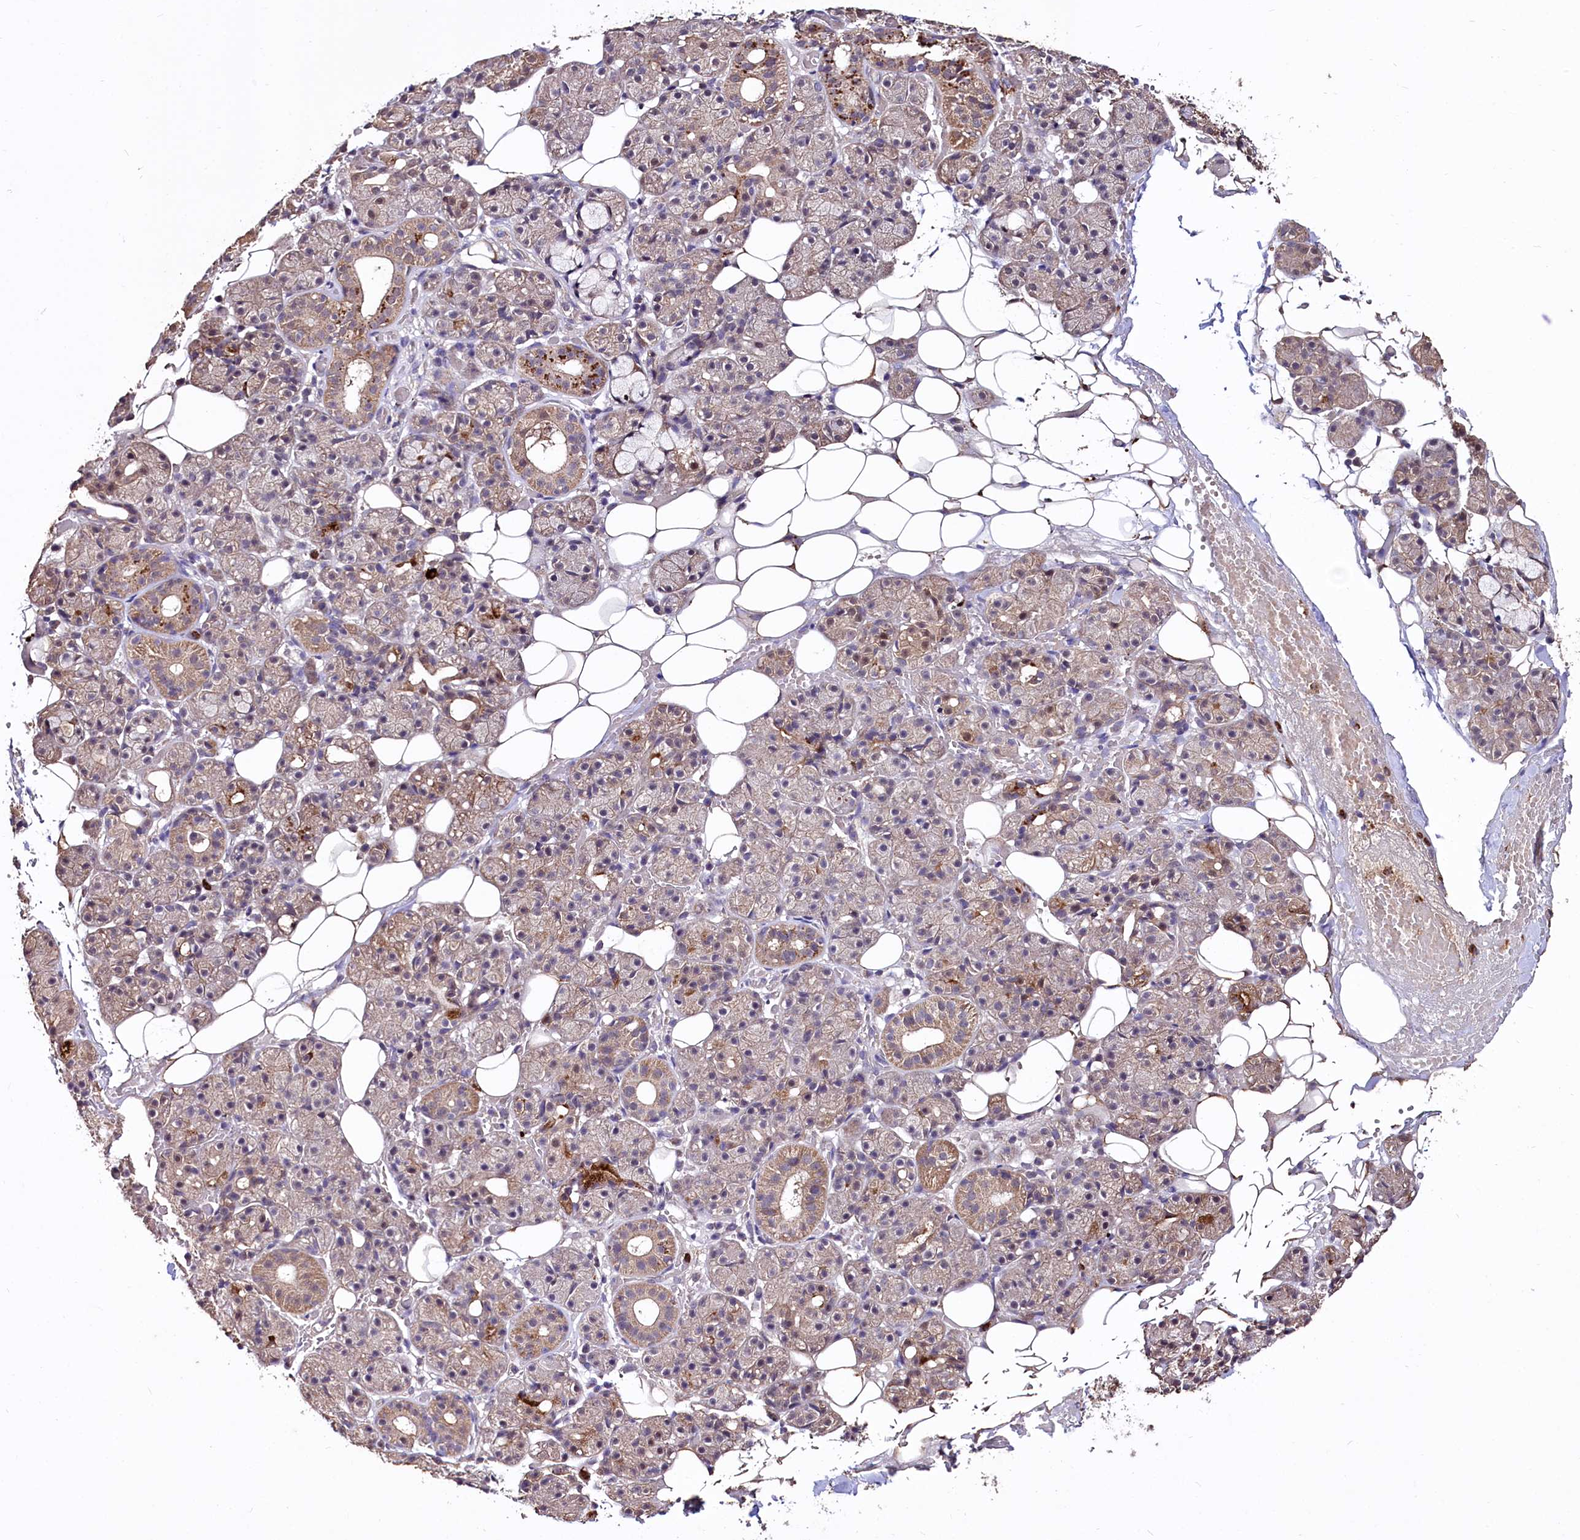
{"staining": {"intensity": "moderate", "quantity": "<25%", "location": "cytoplasmic/membranous"}, "tissue": "salivary gland", "cell_type": "Glandular cells", "image_type": "normal", "snomed": [{"axis": "morphology", "description": "Normal tissue, NOS"}, {"axis": "topography", "description": "Salivary gland"}], "caption": "An IHC micrograph of benign tissue is shown. Protein staining in brown shows moderate cytoplasmic/membranous positivity in salivary gland within glandular cells.", "gene": "KLRB1", "patient": {"sex": "male", "age": 63}}